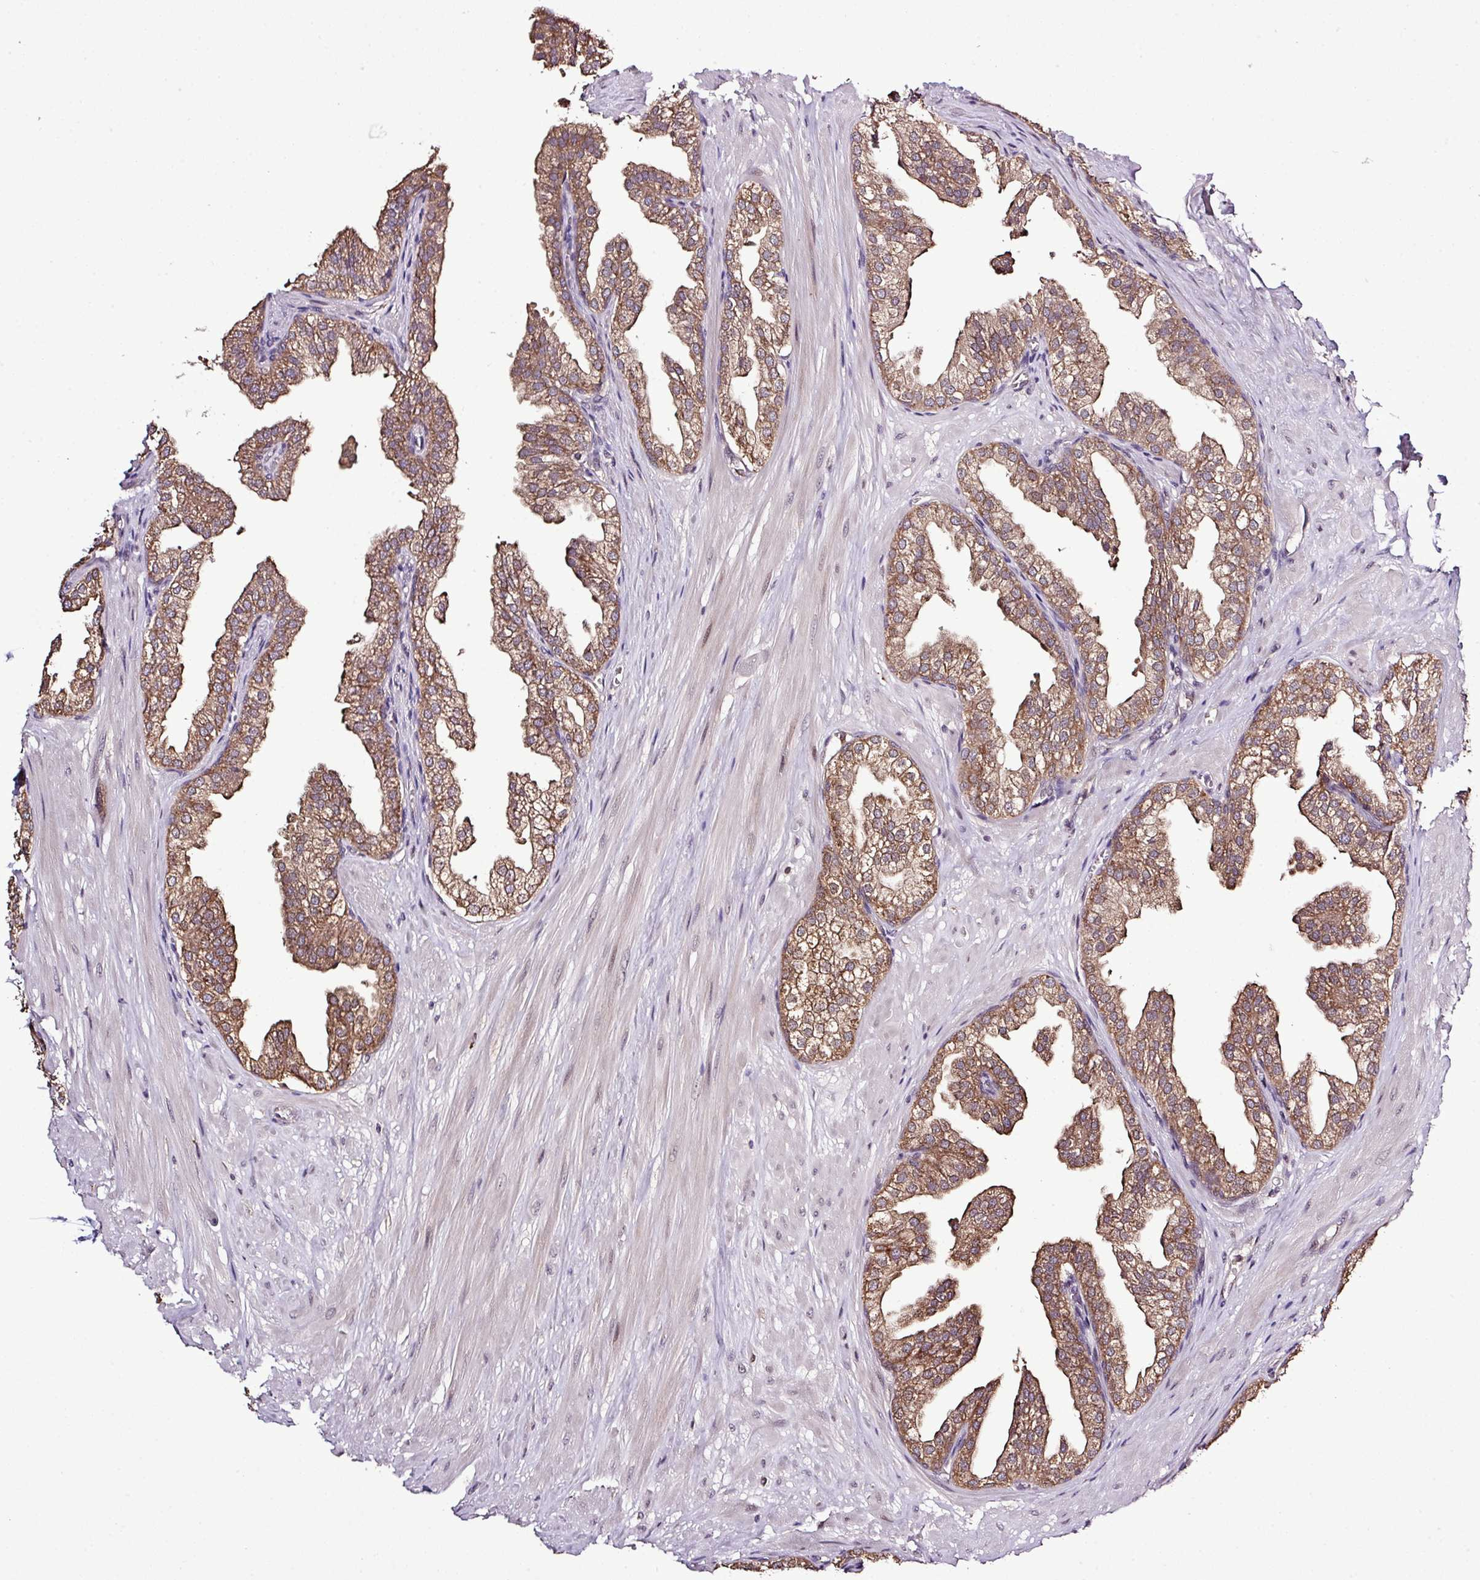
{"staining": {"intensity": "moderate", "quantity": ">75%", "location": "cytoplasmic/membranous"}, "tissue": "prostate", "cell_type": "Glandular cells", "image_type": "normal", "snomed": [{"axis": "morphology", "description": "Normal tissue, NOS"}, {"axis": "topography", "description": "Prostate"}, {"axis": "topography", "description": "Peripheral nerve tissue"}], "caption": "Prostate stained with immunohistochemistry shows moderate cytoplasmic/membranous positivity in about >75% of glandular cells.", "gene": "SMCO4", "patient": {"sex": "male", "age": 55}}